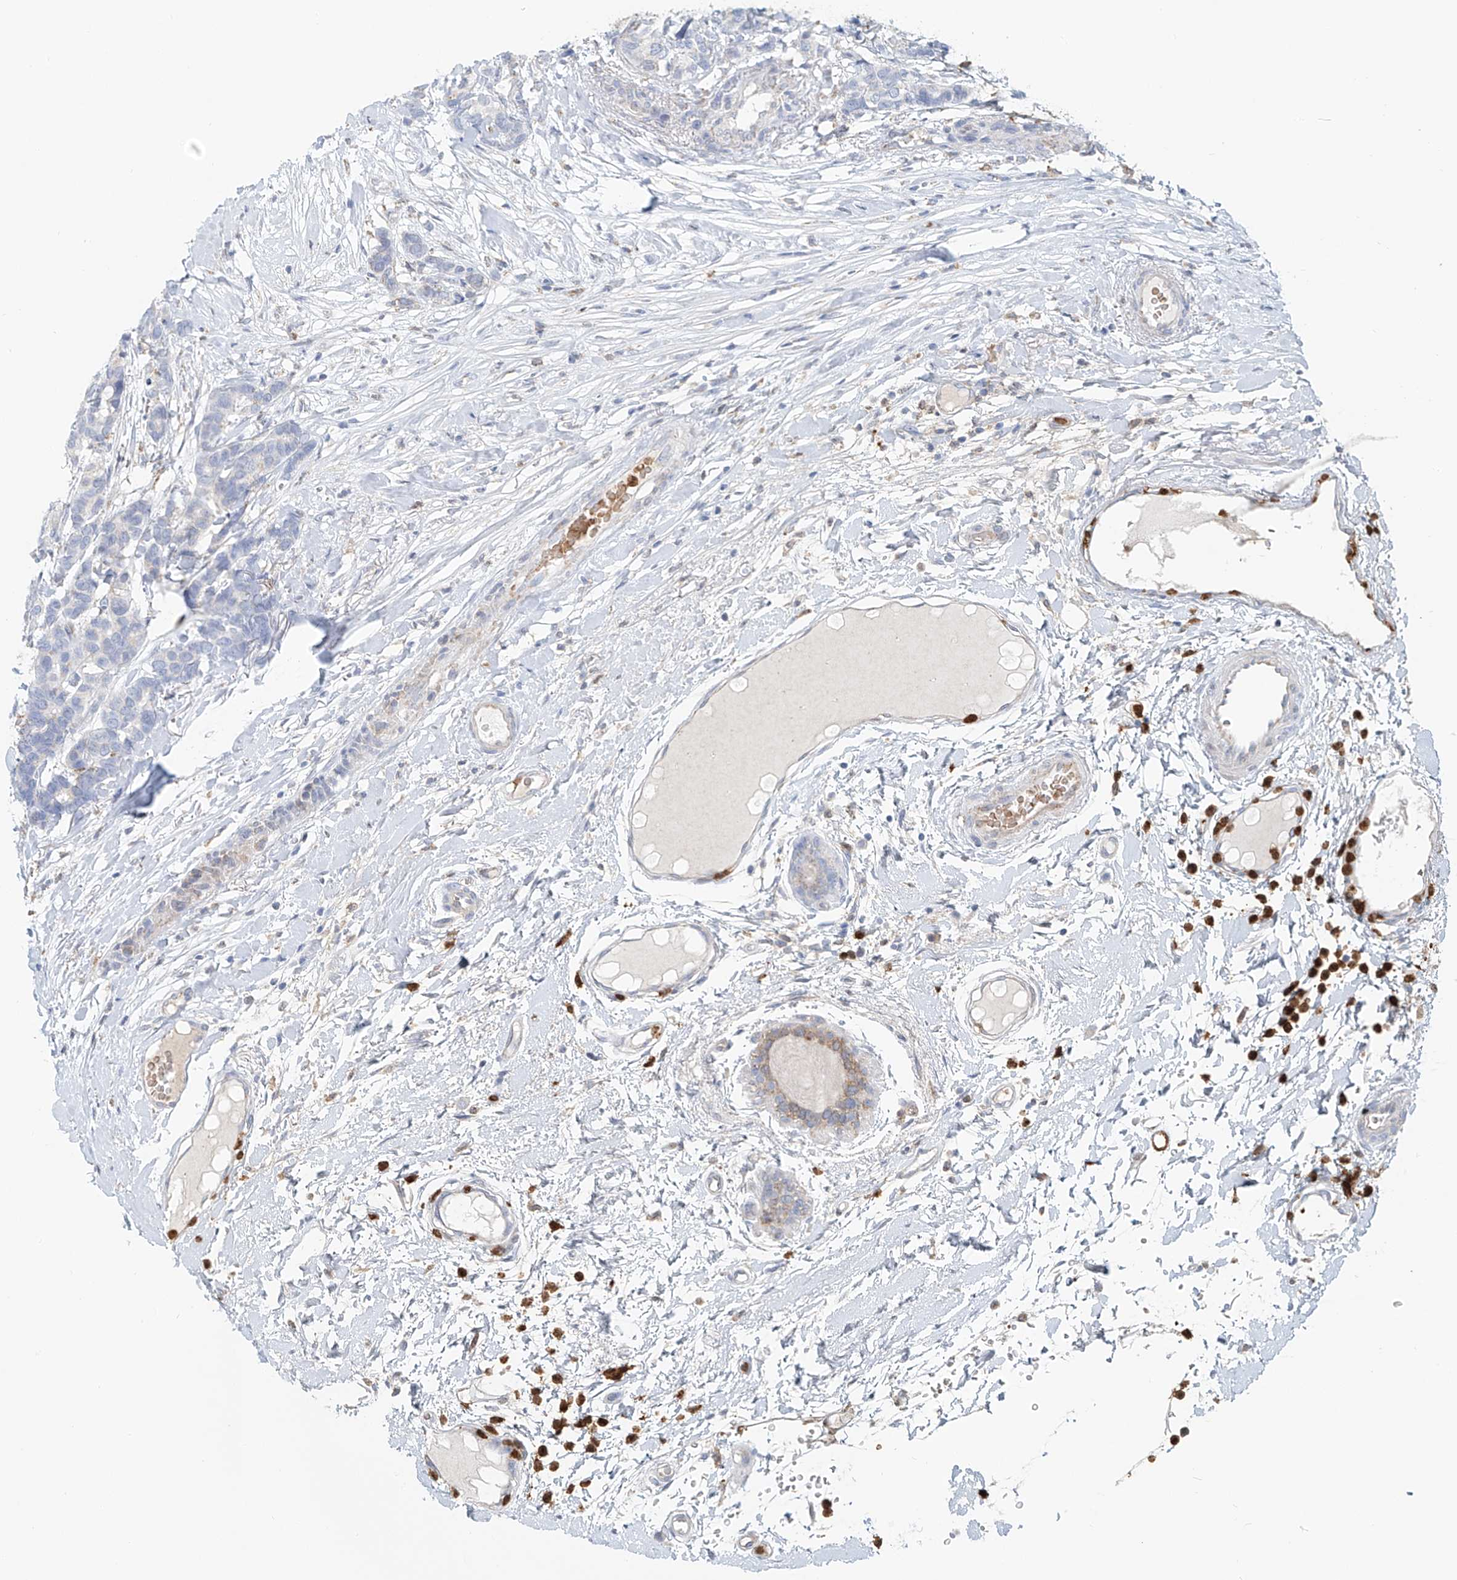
{"staining": {"intensity": "negative", "quantity": "none", "location": "none"}, "tissue": "breast cancer", "cell_type": "Tumor cells", "image_type": "cancer", "snomed": [{"axis": "morphology", "description": "Duct carcinoma"}, {"axis": "topography", "description": "Breast"}], "caption": "Immunohistochemistry (IHC) histopathology image of neoplastic tissue: breast cancer (invasive ductal carcinoma) stained with DAB (3,3'-diaminobenzidine) reveals no significant protein positivity in tumor cells. (DAB (3,3'-diaminobenzidine) immunohistochemistry with hematoxylin counter stain).", "gene": "PTPRA", "patient": {"sex": "female", "age": 87}}